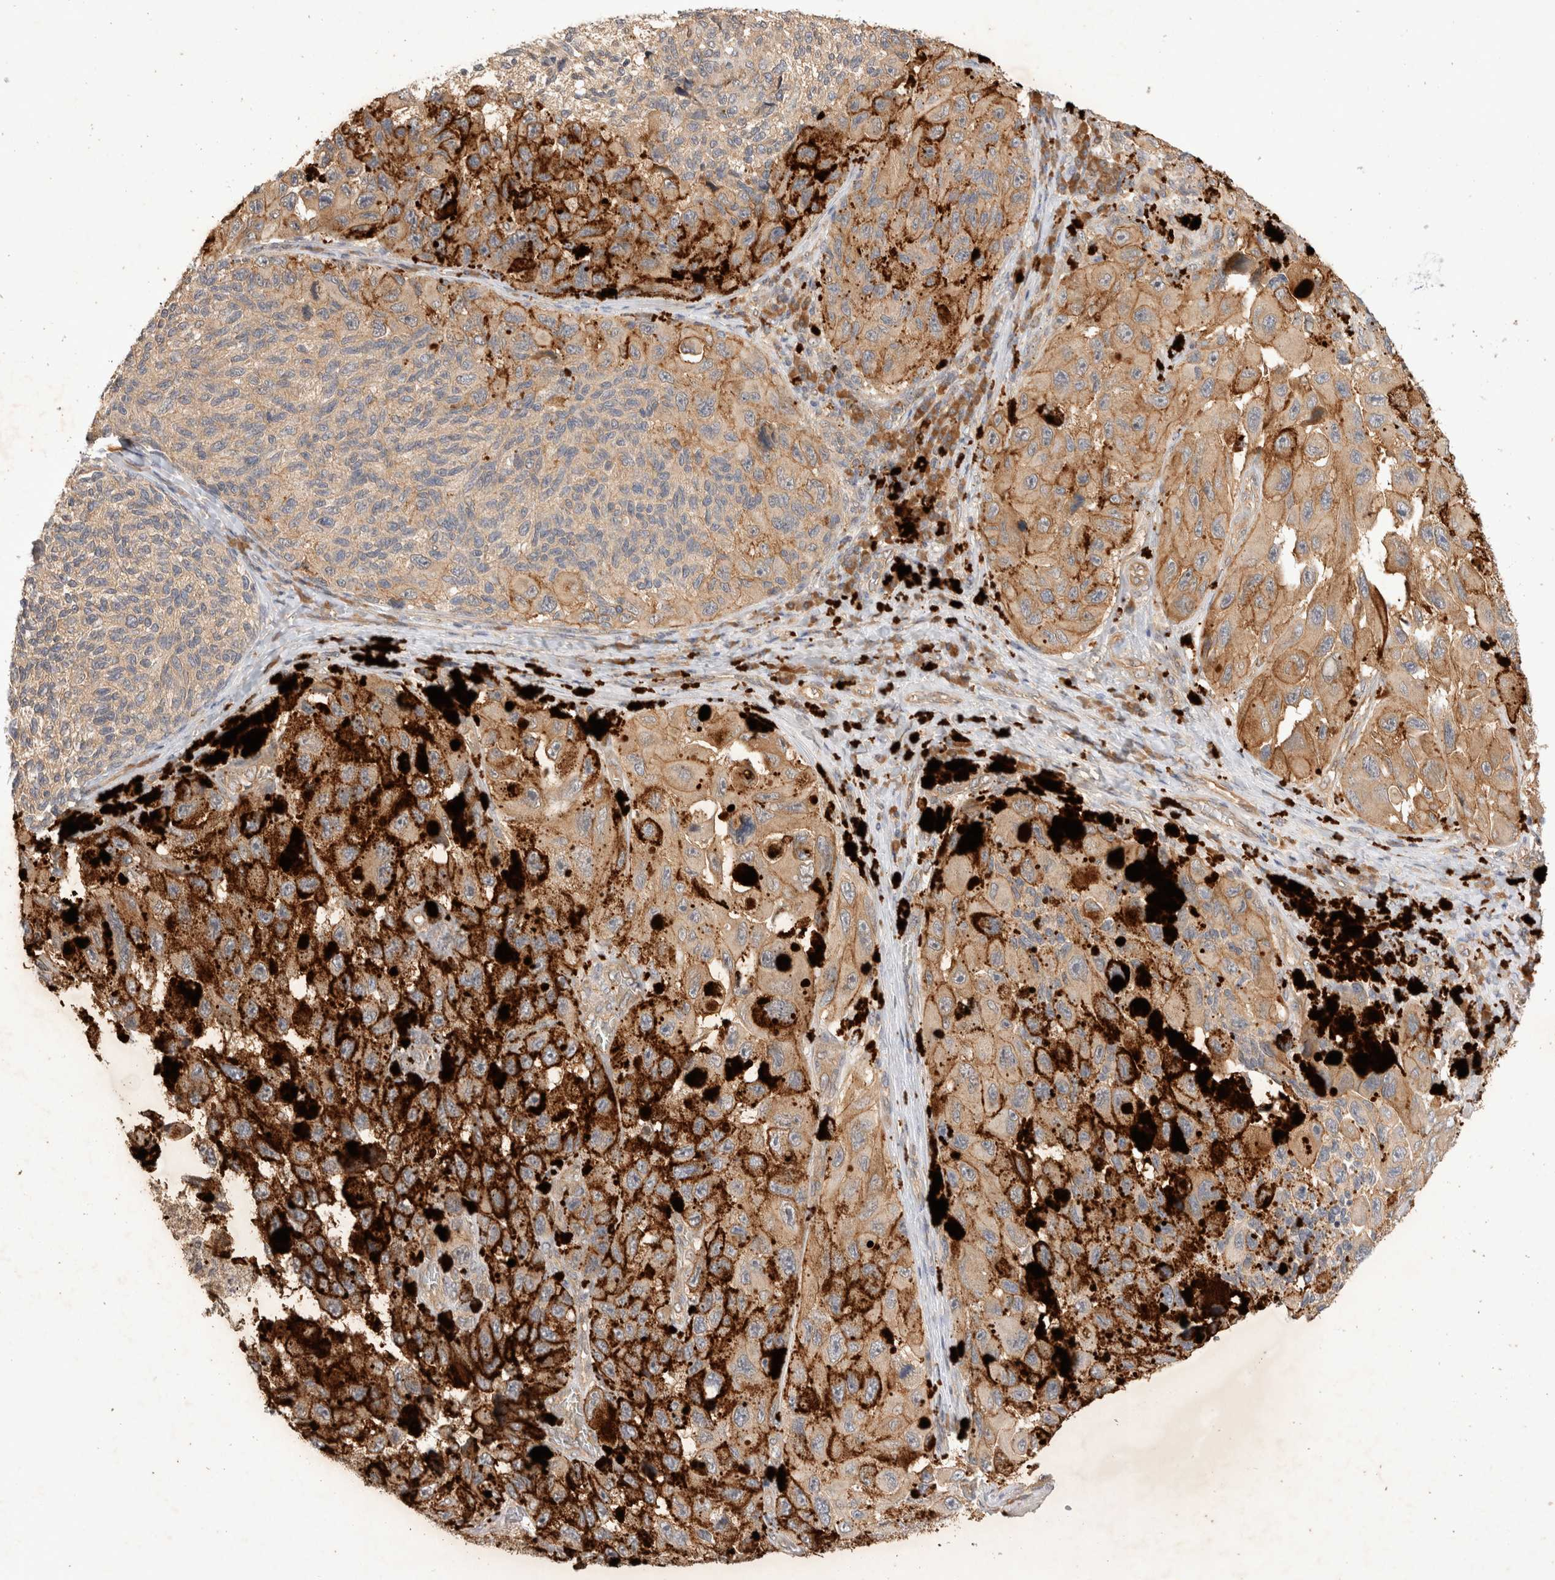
{"staining": {"intensity": "weak", "quantity": ">75%", "location": "cytoplasmic/membranous"}, "tissue": "melanoma", "cell_type": "Tumor cells", "image_type": "cancer", "snomed": [{"axis": "morphology", "description": "Malignant melanoma, NOS"}, {"axis": "topography", "description": "Skin"}], "caption": "Immunohistochemistry (IHC) histopathology image of malignant melanoma stained for a protein (brown), which shows low levels of weak cytoplasmic/membranous positivity in approximately >75% of tumor cells.", "gene": "YES1", "patient": {"sex": "female", "age": 73}}